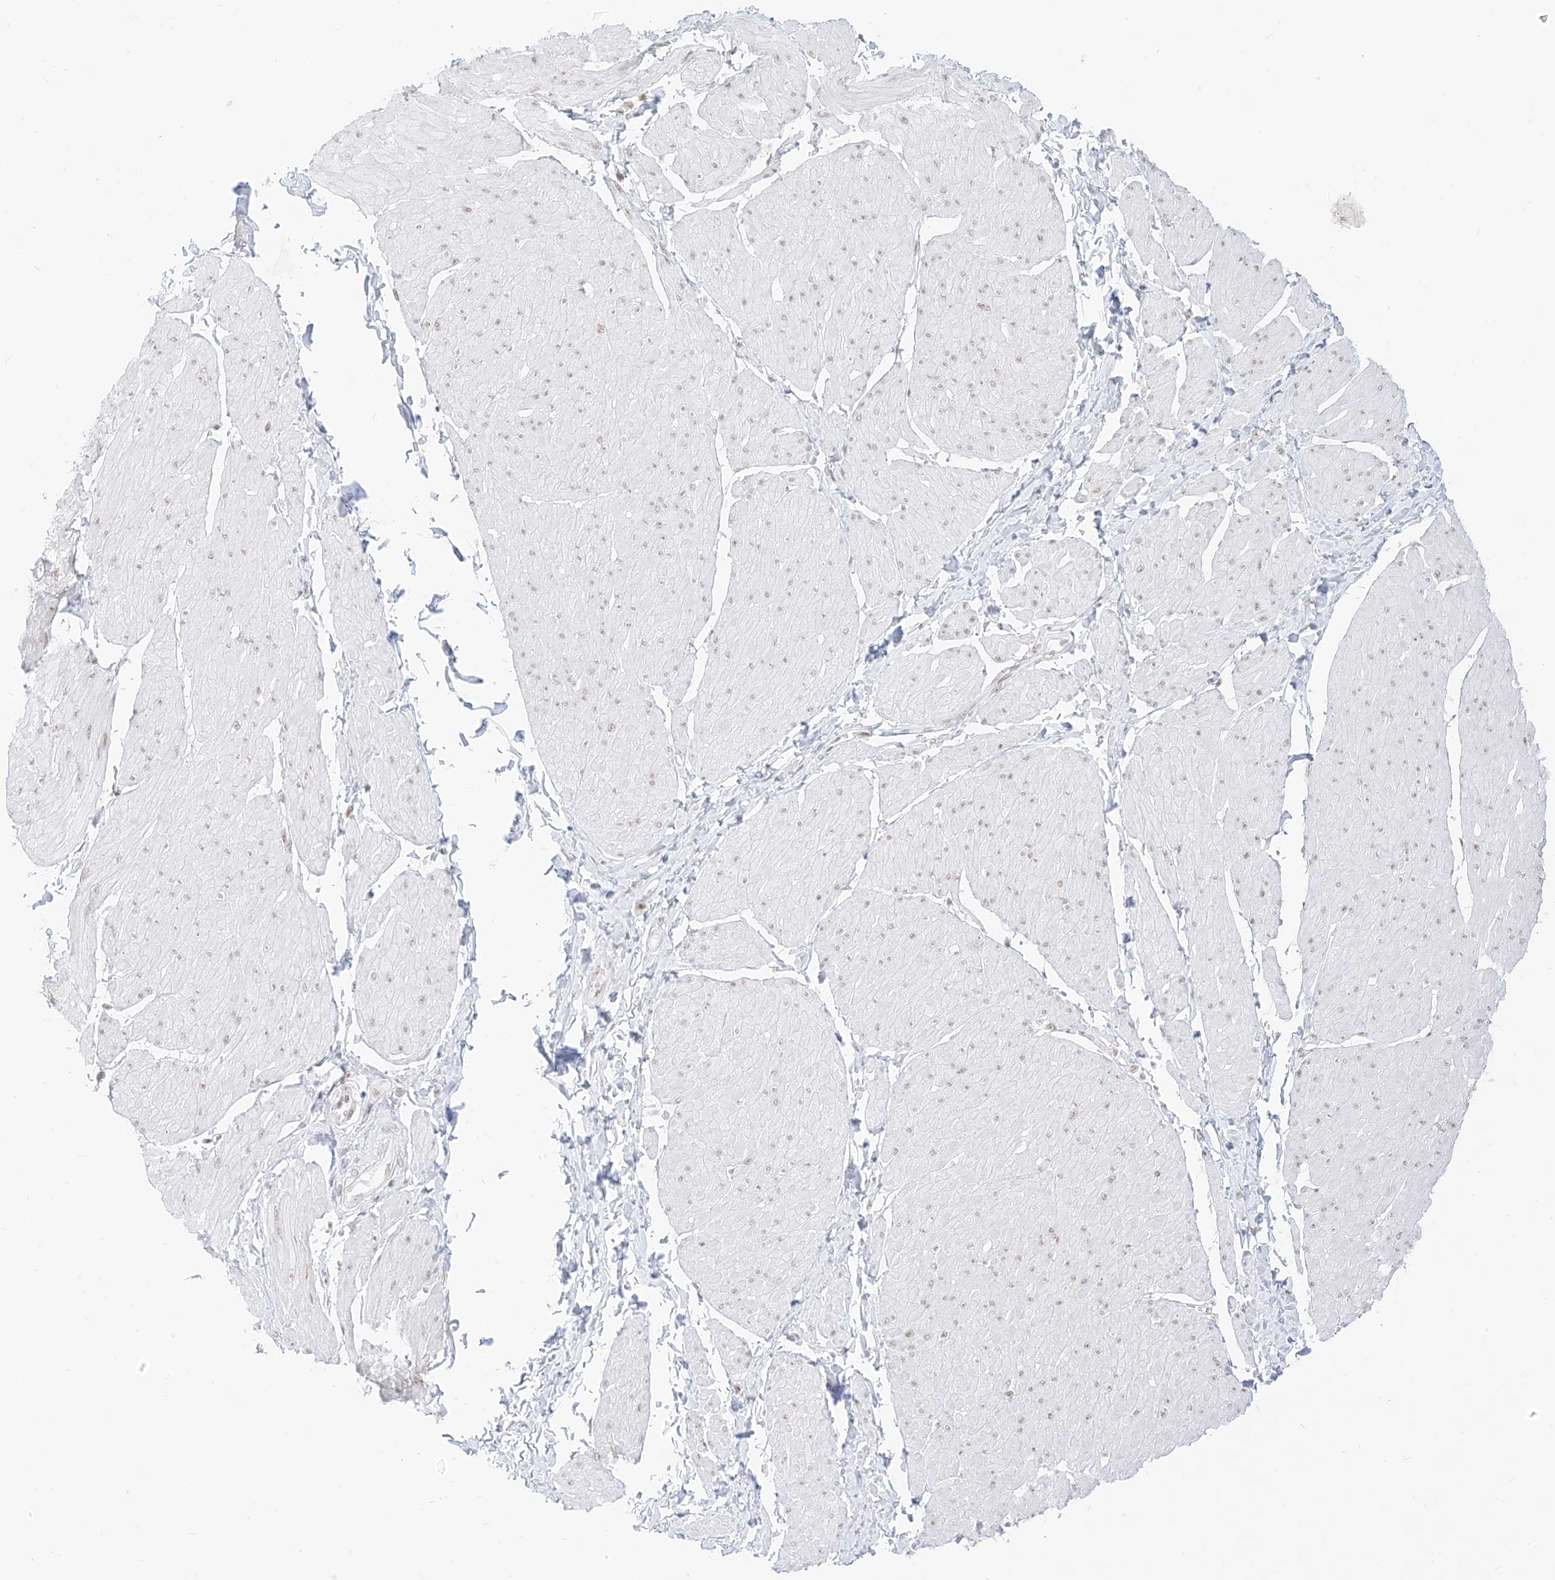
{"staining": {"intensity": "weak", "quantity": "25%-75%", "location": "nuclear"}, "tissue": "smooth muscle", "cell_type": "Smooth muscle cells", "image_type": "normal", "snomed": [{"axis": "morphology", "description": "Urothelial carcinoma, High grade"}, {"axis": "topography", "description": "Urinary bladder"}], "caption": "Brown immunohistochemical staining in normal smooth muscle demonstrates weak nuclear positivity in about 25%-75% of smooth muscle cells.", "gene": "SUPT5H", "patient": {"sex": "male", "age": 46}}